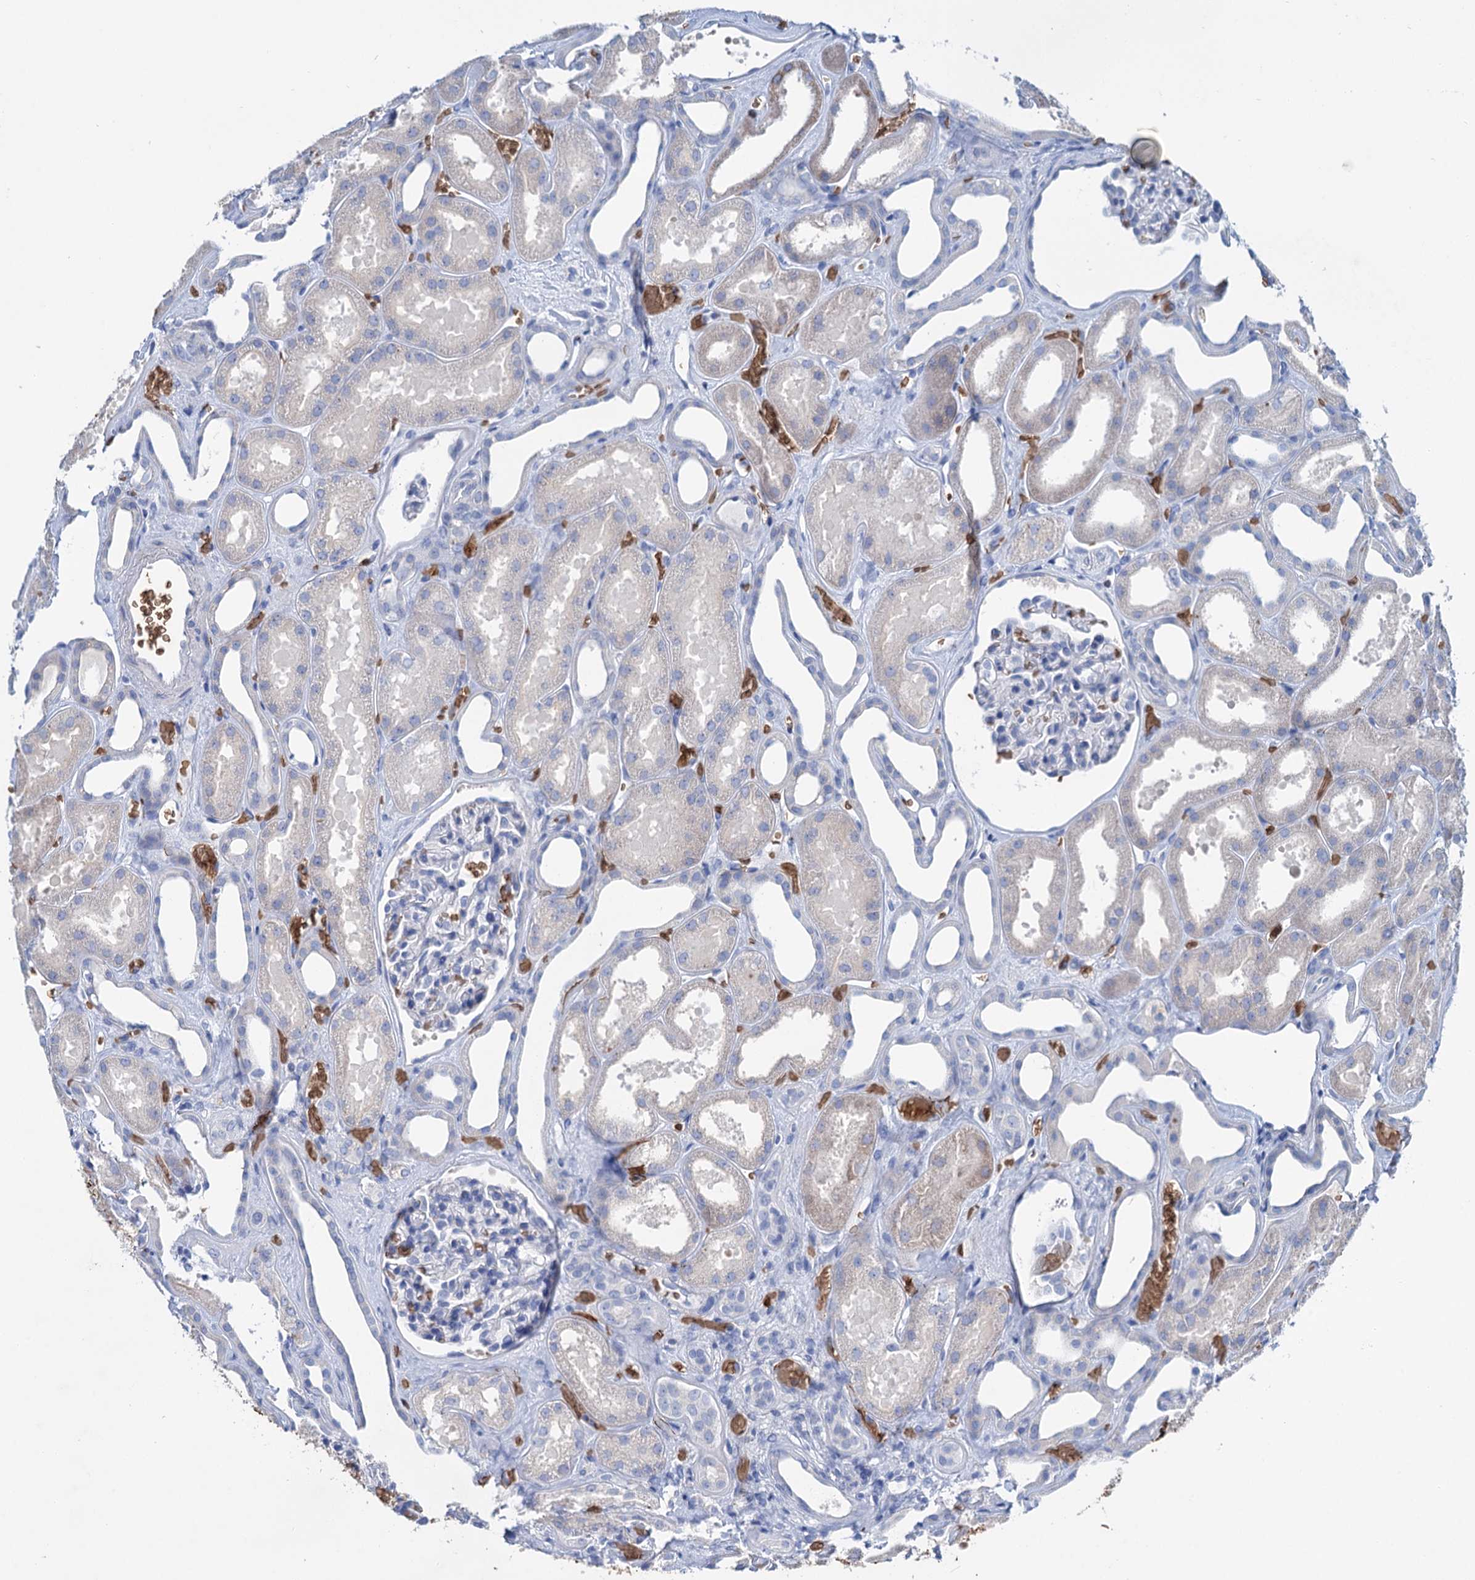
{"staining": {"intensity": "weak", "quantity": "<25%", "location": "cytoplasmic/membranous"}, "tissue": "kidney", "cell_type": "Cells in glomeruli", "image_type": "normal", "snomed": [{"axis": "morphology", "description": "Normal tissue, NOS"}, {"axis": "morphology", "description": "Adenocarcinoma, NOS"}, {"axis": "topography", "description": "Kidney"}], "caption": "IHC photomicrograph of benign human kidney stained for a protein (brown), which exhibits no positivity in cells in glomeruli.", "gene": "RPUSD3", "patient": {"sex": "female", "age": 68}}